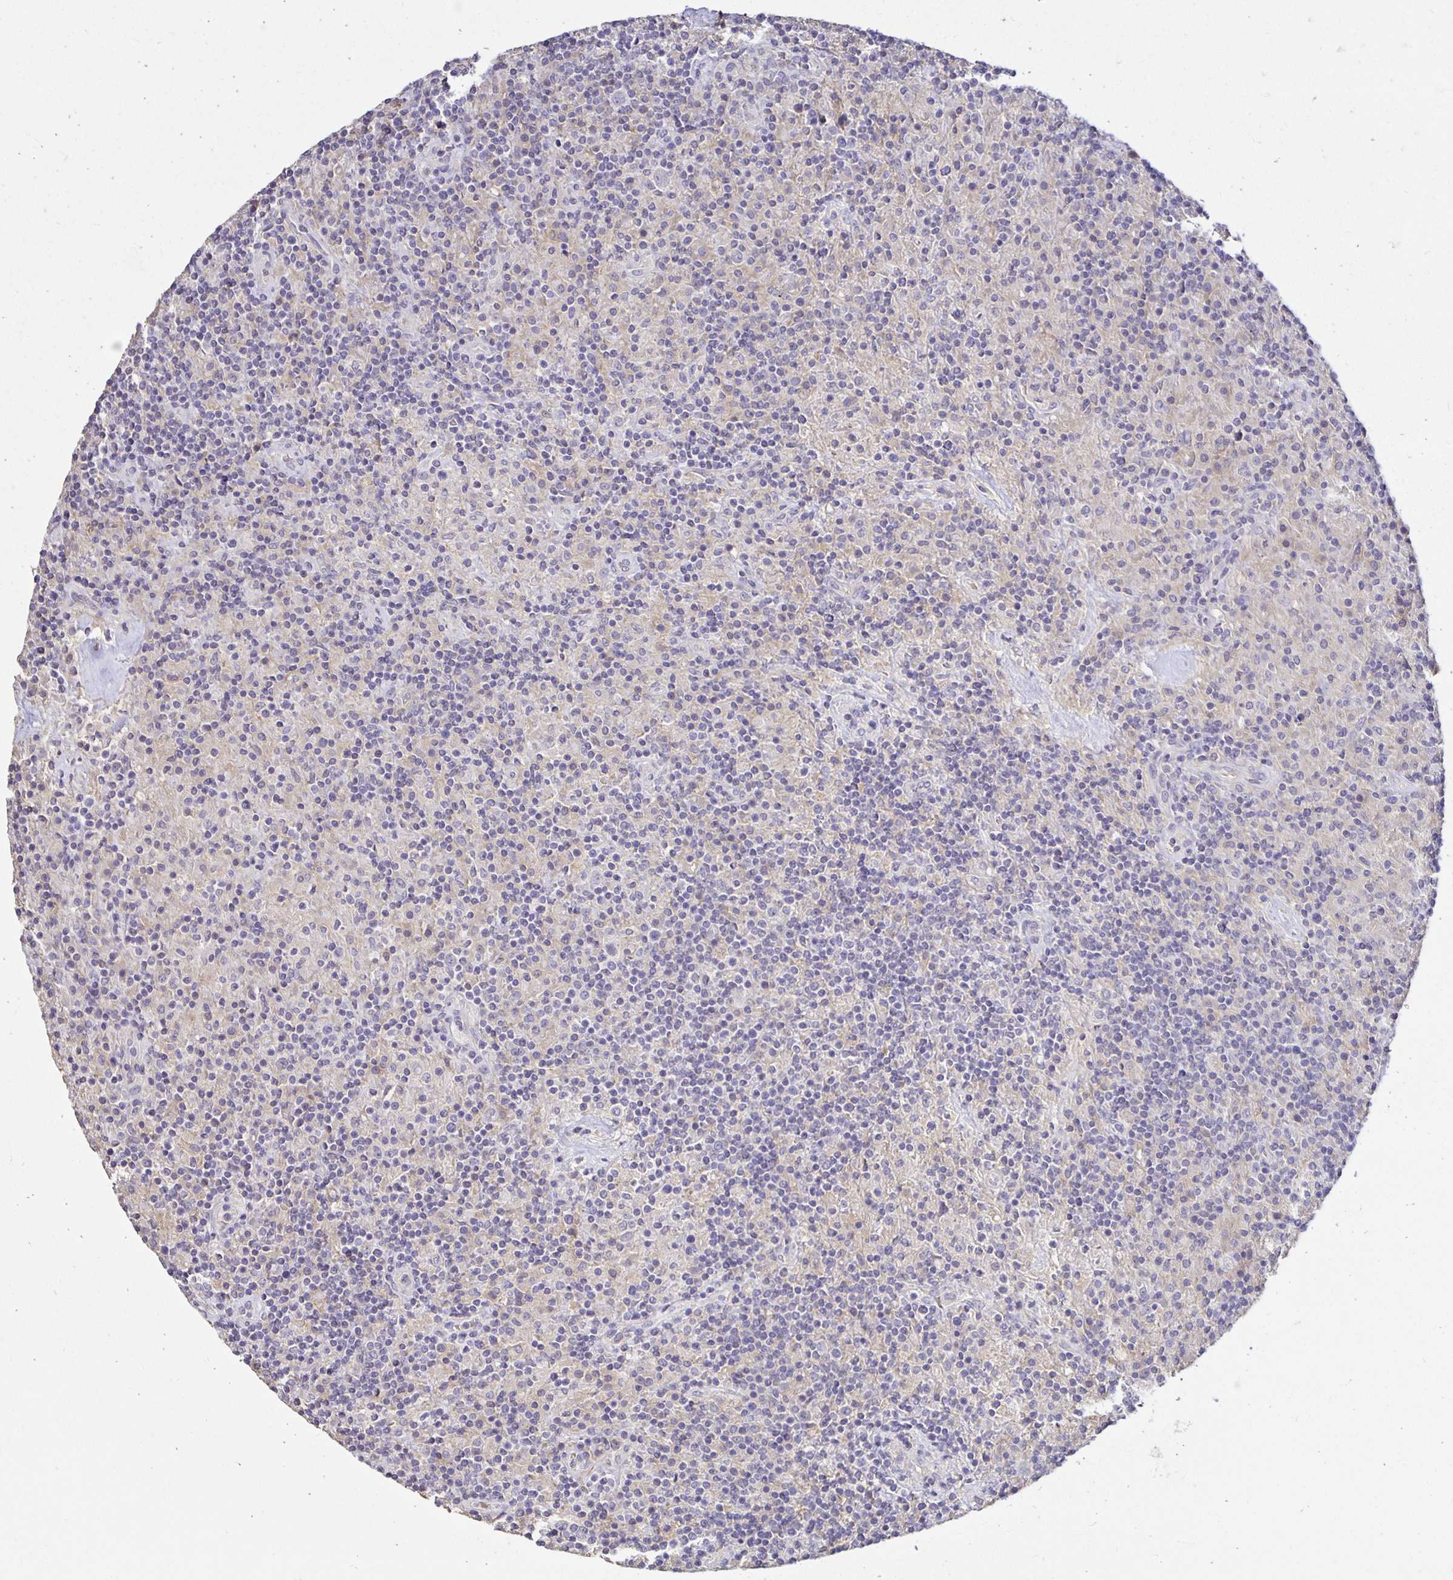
{"staining": {"intensity": "negative", "quantity": "none", "location": "none"}, "tissue": "lymphoma", "cell_type": "Tumor cells", "image_type": "cancer", "snomed": [{"axis": "morphology", "description": "Hodgkin's disease, NOS"}, {"axis": "topography", "description": "Thymus, NOS"}], "caption": "Tumor cells show no significant protein positivity in lymphoma. (DAB IHC visualized using brightfield microscopy, high magnification).", "gene": "PNPLA3", "patient": {"sex": "female", "age": 17}}